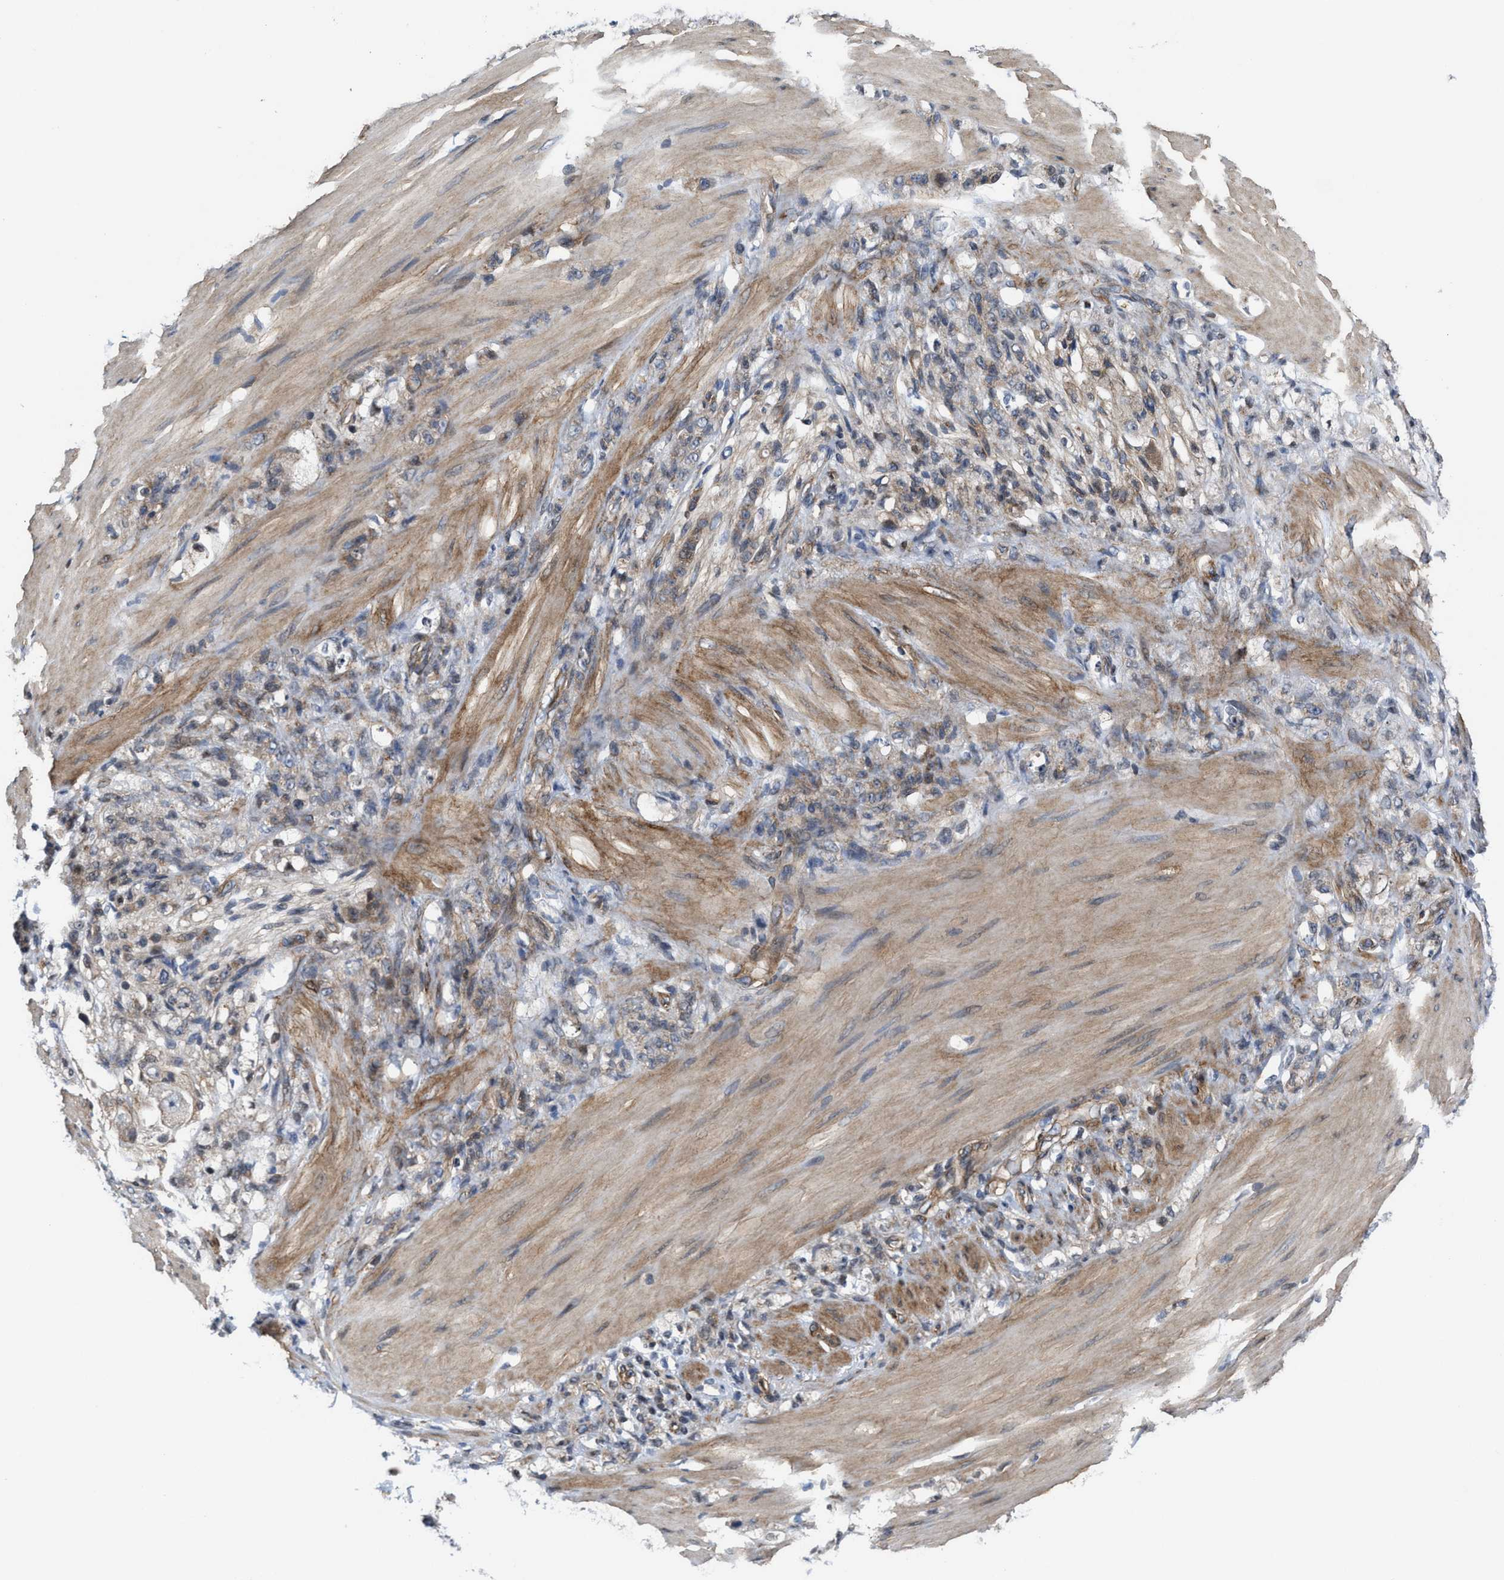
{"staining": {"intensity": "weak", "quantity": "<25%", "location": "cytoplasmic/membranous"}, "tissue": "stomach cancer", "cell_type": "Tumor cells", "image_type": "cancer", "snomed": [{"axis": "morphology", "description": "Adenocarcinoma, NOS"}, {"axis": "topography", "description": "Stomach"}], "caption": "A histopathology image of stomach cancer (adenocarcinoma) stained for a protein reveals no brown staining in tumor cells. The staining was performed using DAB to visualize the protein expression in brown, while the nuclei were stained in blue with hematoxylin (Magnification: 20x).", "gene": "TGFB1I1", "patient": {"sex": "male", "age": 82}}